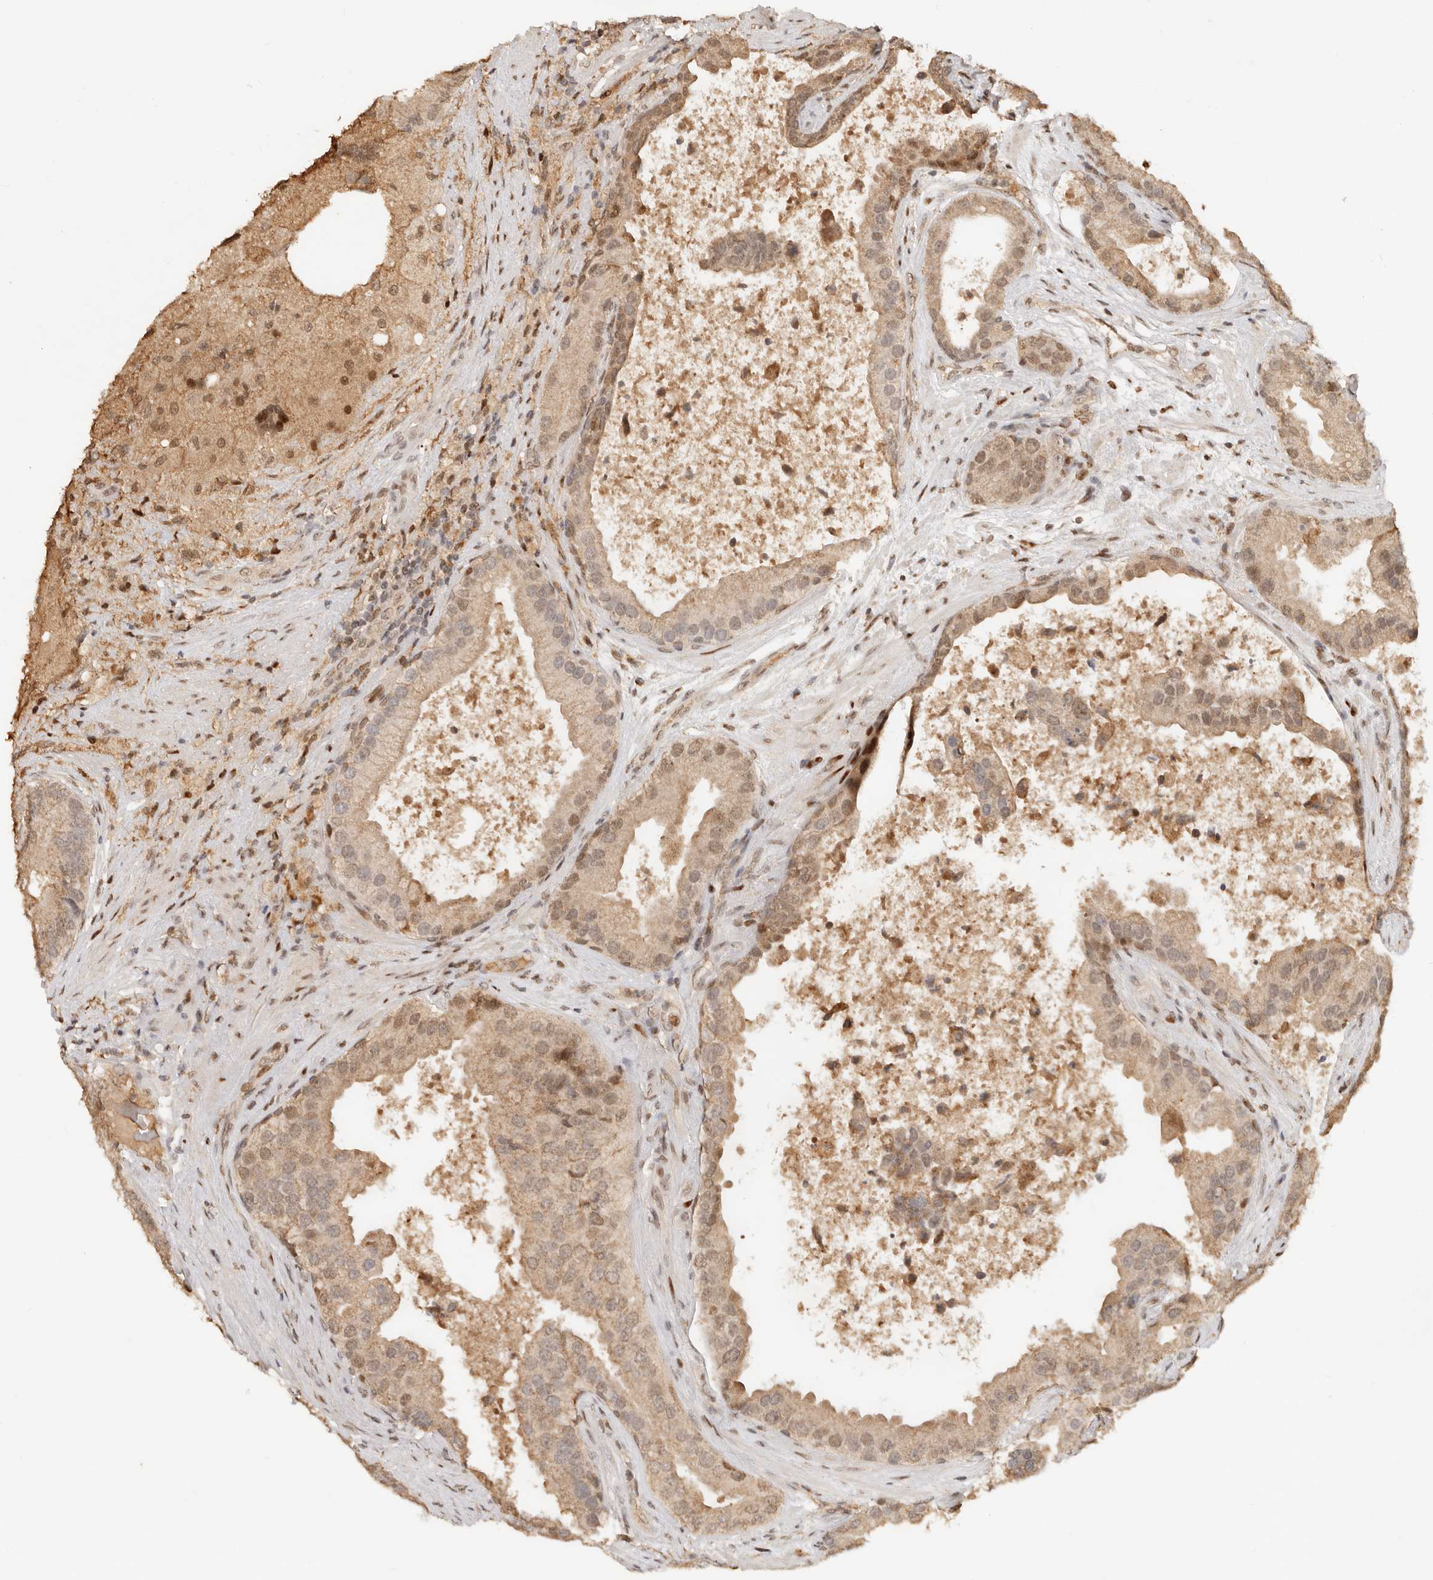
{"staining": {"intensity": "weak", "quantity": ">75%", "location": "cytoplasmic/membranous,nuclear"}, "tissue": "prostate cancer", "cell_type": "Tumor cells", "image_type": "cancer", "snomed": [{"axis": "morphology", "description": "Adenocarcinoma, High grade"}, {"axis": "topography", "description": "Prostate"}], "caption": "IHC image of high-grade adenocarcinoma (prostate) stained for a protein (brown), which displays low levels of weak cytoplasmic/membranous and nuclear positivity in approximately >75% of tumor cells.", "gene": "NPAS2", "patient": {"sex": "male", "age": 70}}